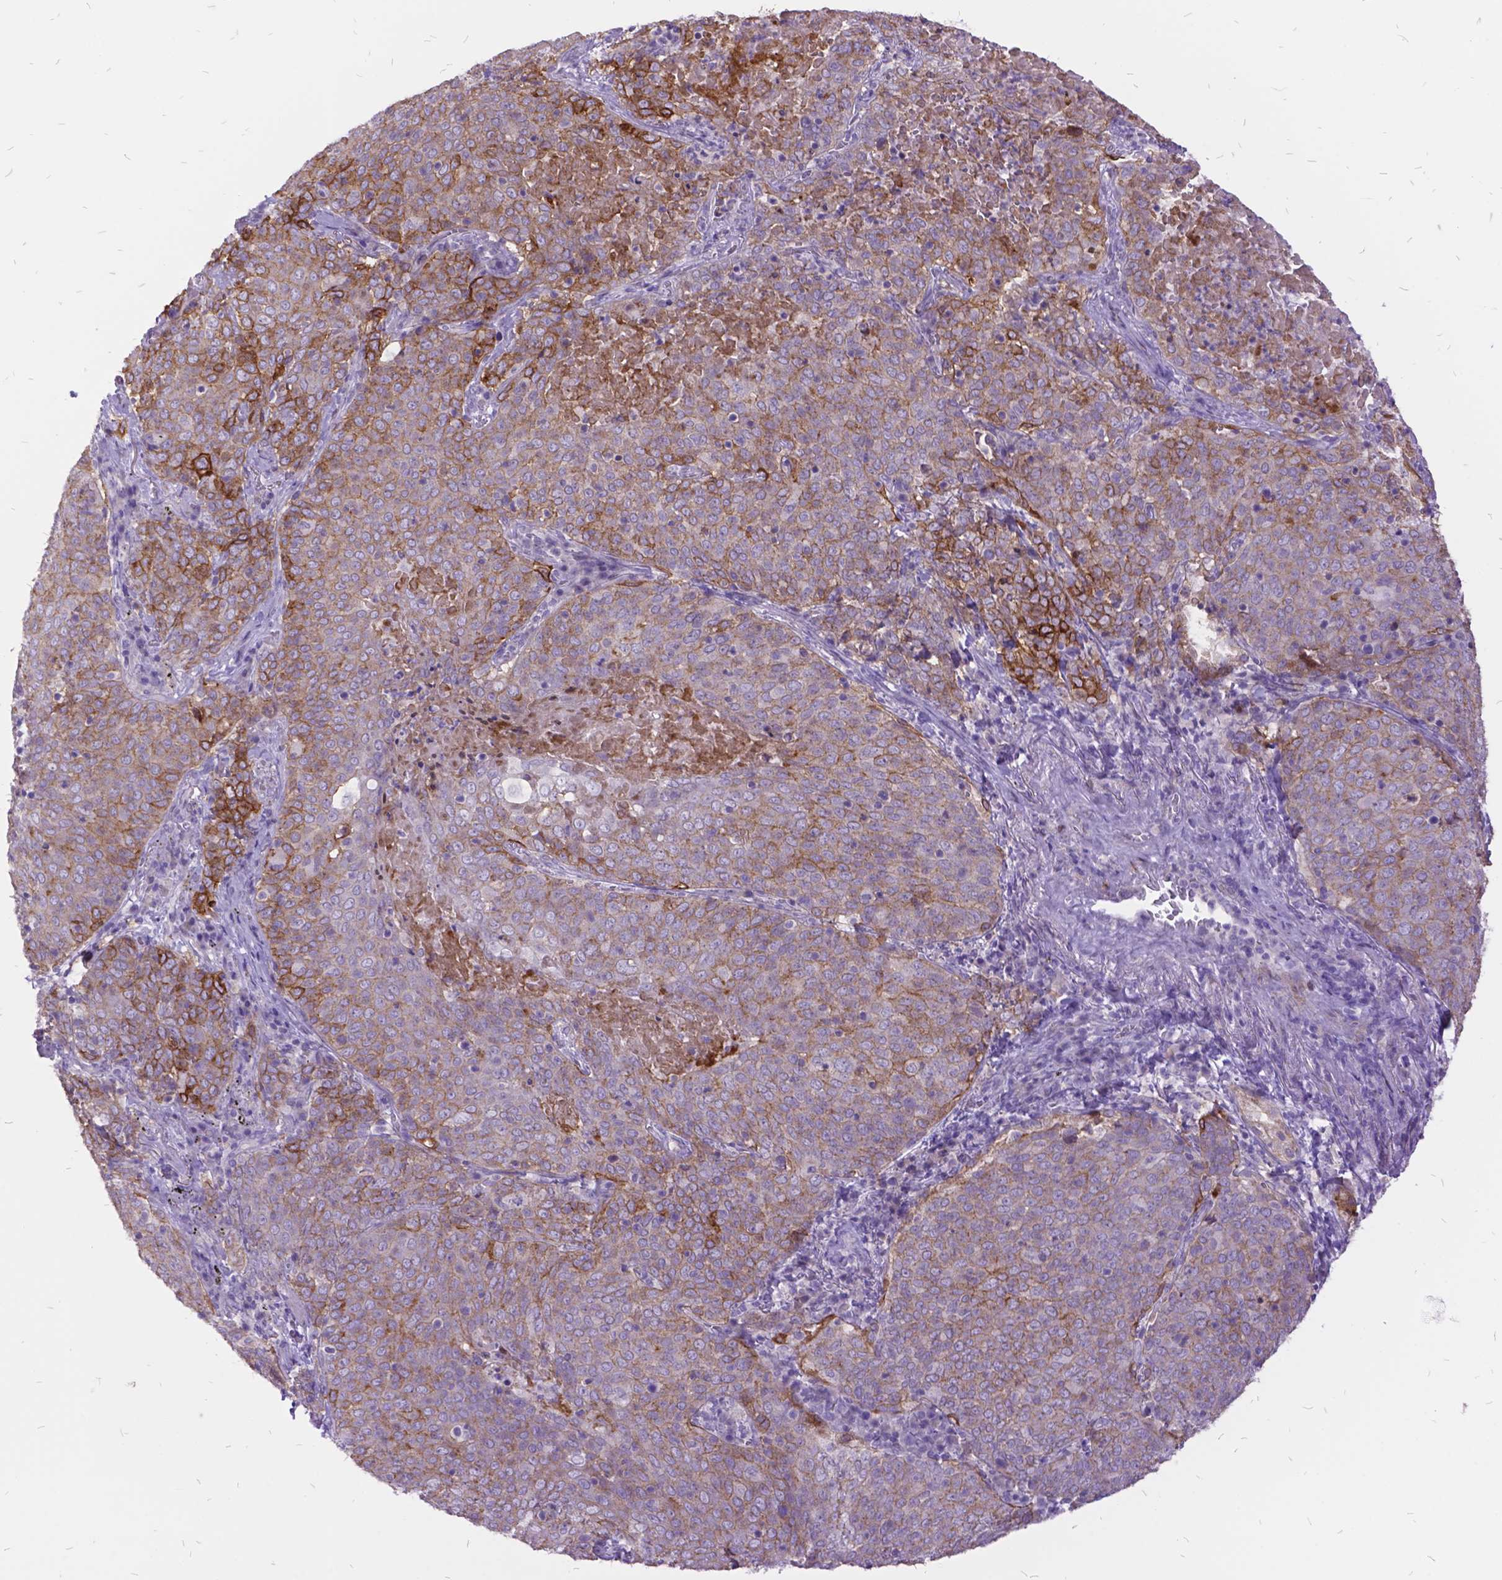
{"staining": {"intensity": "moderate", "quantity": "25%-75%", "location": "cytoplasmic/membranous"}, "tissue": "lung cancer", "cell_type": "Tumor cells", "image_type": "cancer", "snomed": [{"axis": "morphology", "description": "Squamous cell carcinoma, NOS"}, {"axis": "topography", "description": "Lung"}], "caption": "Protein positivity by IHC exhibits moderate cytoplasmic/membranous staining in approximately 25%-75% of tumor cells in squamous cell carcinoma (lung). (Stains: DAB in brown, nuclei in blue, Microscopy: brightfield microscopy at high magnification).", "gene": "ITGB6", "patient": {"sex": "male", "age": 82}}